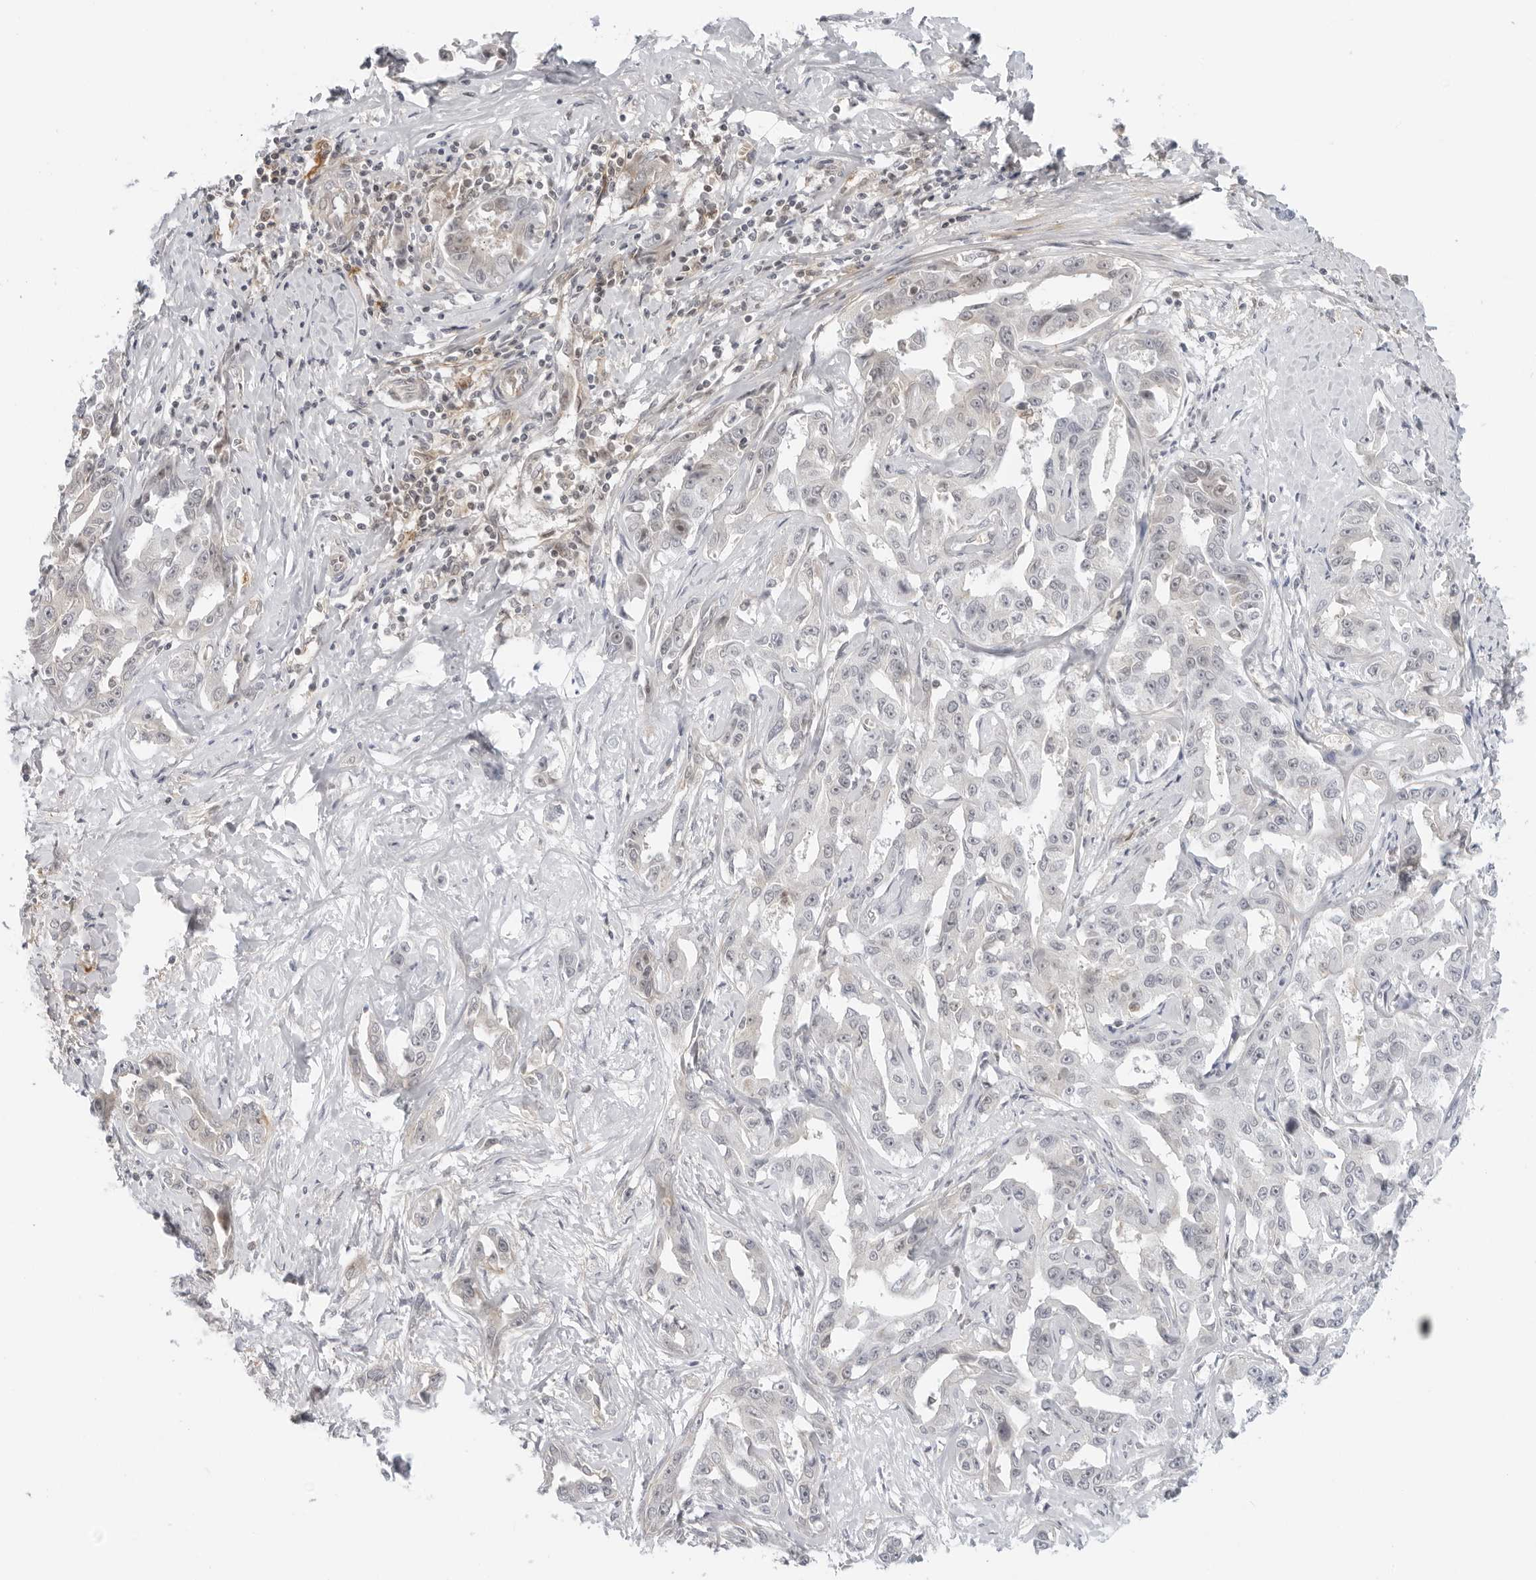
{"staining": {"intensity": "negative", "quantity": "none", "location": "none"}, "tissue": "liver cancer", "cell_type": "Tumor cells", "image_type": "cancer", "snomed": [{"axis": "morphology", "description": "Cholangiocarcinoma"}, {"axis": "topography", "description": "Liver"}], "caption": "Liver cancer stained for a protein using immunohistochemistry (IHC) shows no expression tumor cells.", "gene": "SUGCT", "patient": {"sex": "male", "age": 59}}